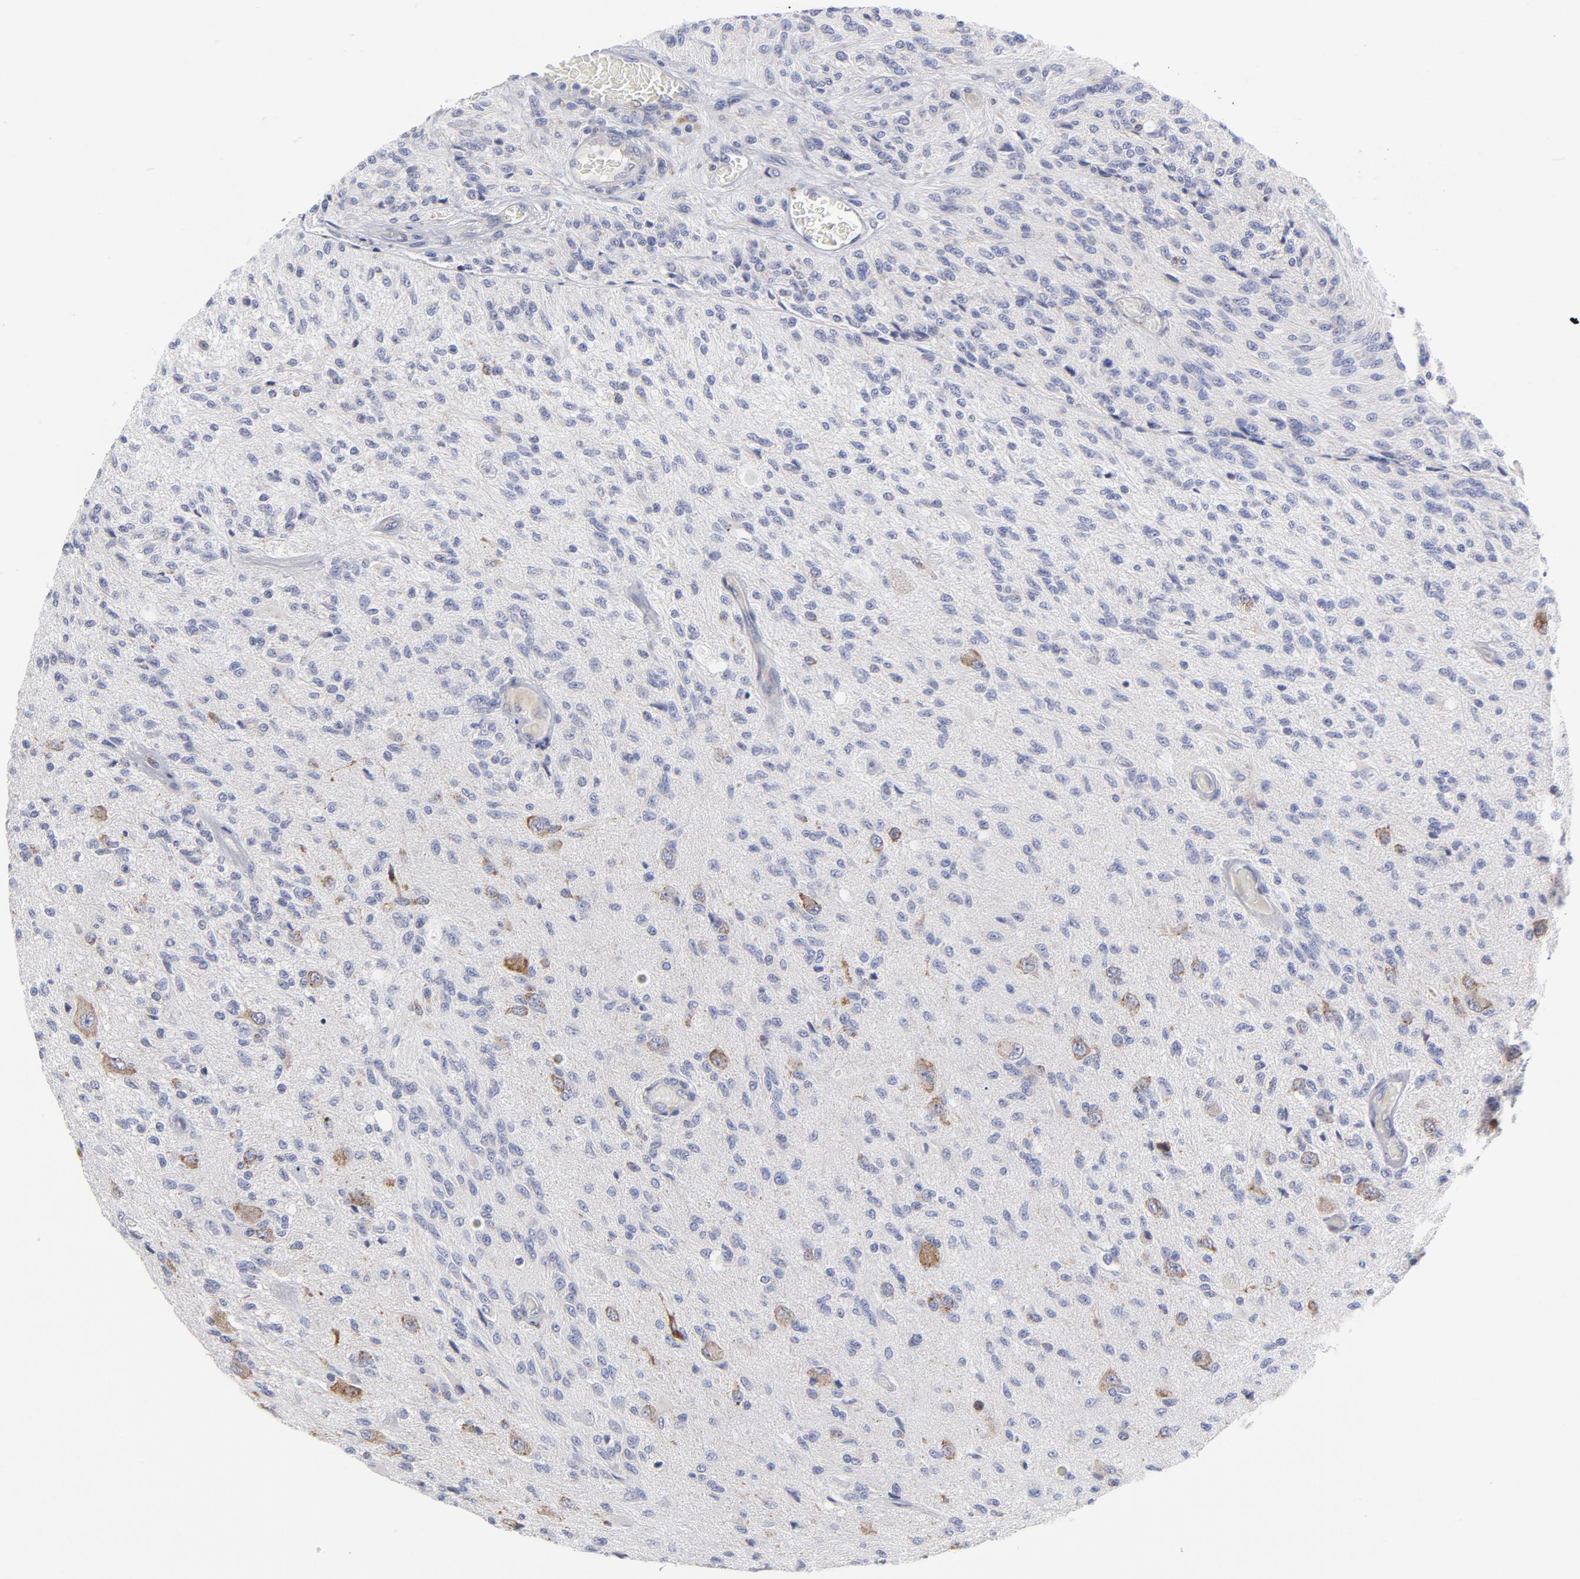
{"staining": {"intensity": "negative", "quantity": "none", "location": "none"}, "tissue": "glioma", "cell_type": "Tumor cells", "image_type": "cancer", "snomed": [{"axis": "morphology", "description": "Normal tissue, NOS"}, {"axis": "morphology", "description": "Glioma, malignant, High grade"}, {"axis": "topography", "description": "Cerebral cortex"}], "caption": "Tumor cells are negative for brown protein staining in malignant glioma (high-grade).", "gene": "RAPGEF3", "patient": {"sex": "male", "age": 77}}